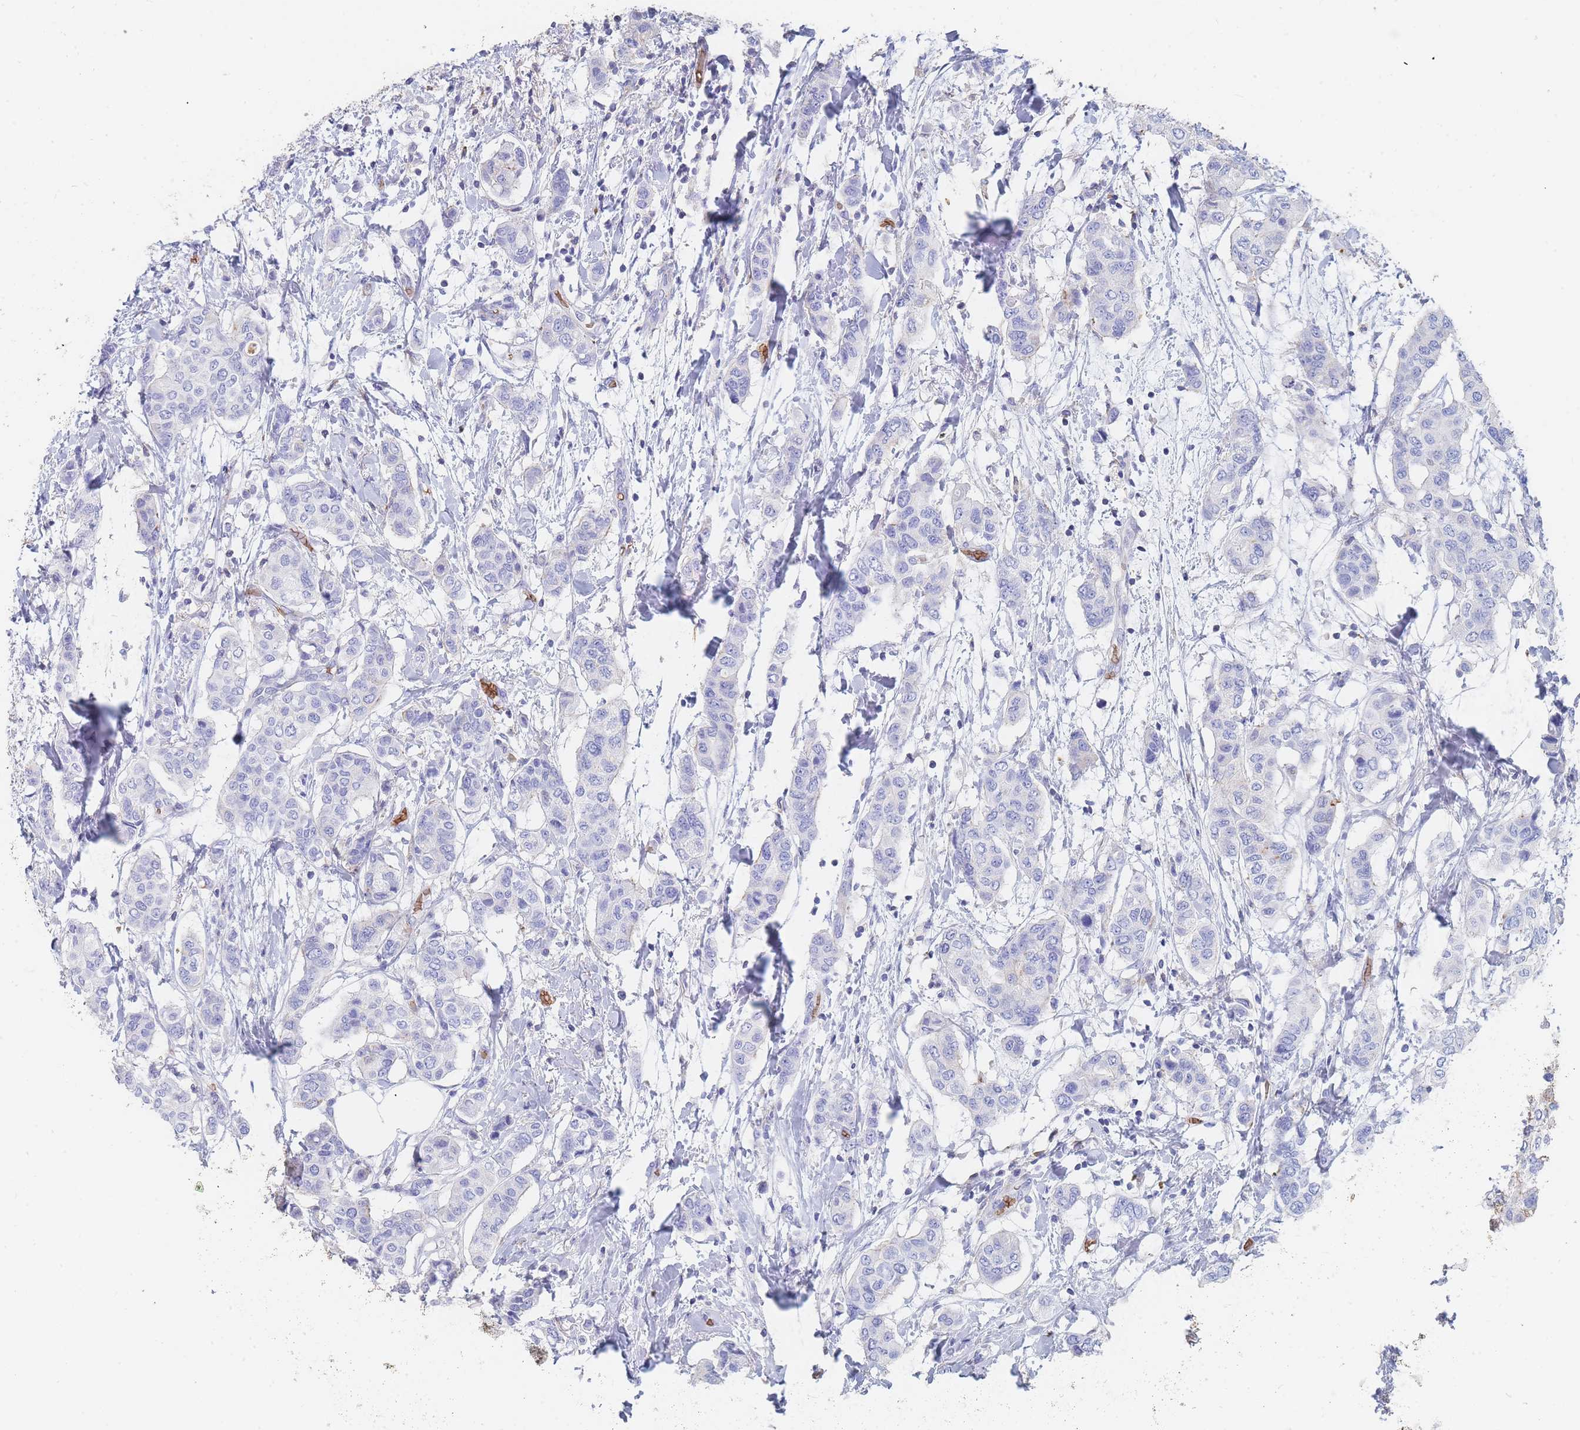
{"staining": {"intensity": "negative", "quantity": "none", "location": "none"}, "tissue": "breast cancer", "cell_type": "Tumor cells", "image_type": "cancer", "snomed": [{"axis": "morphology", "description": "Lobular carcinoma"}, {"axis": "topography", "description": "Breast"}], "caption": "High power microscopy image of an IHC image of lobular carcinoma (breast), revealing no significant expression in tumor cells.", "gene": "SLC2A1", "patient": {"sex": "female", "age": 51}}